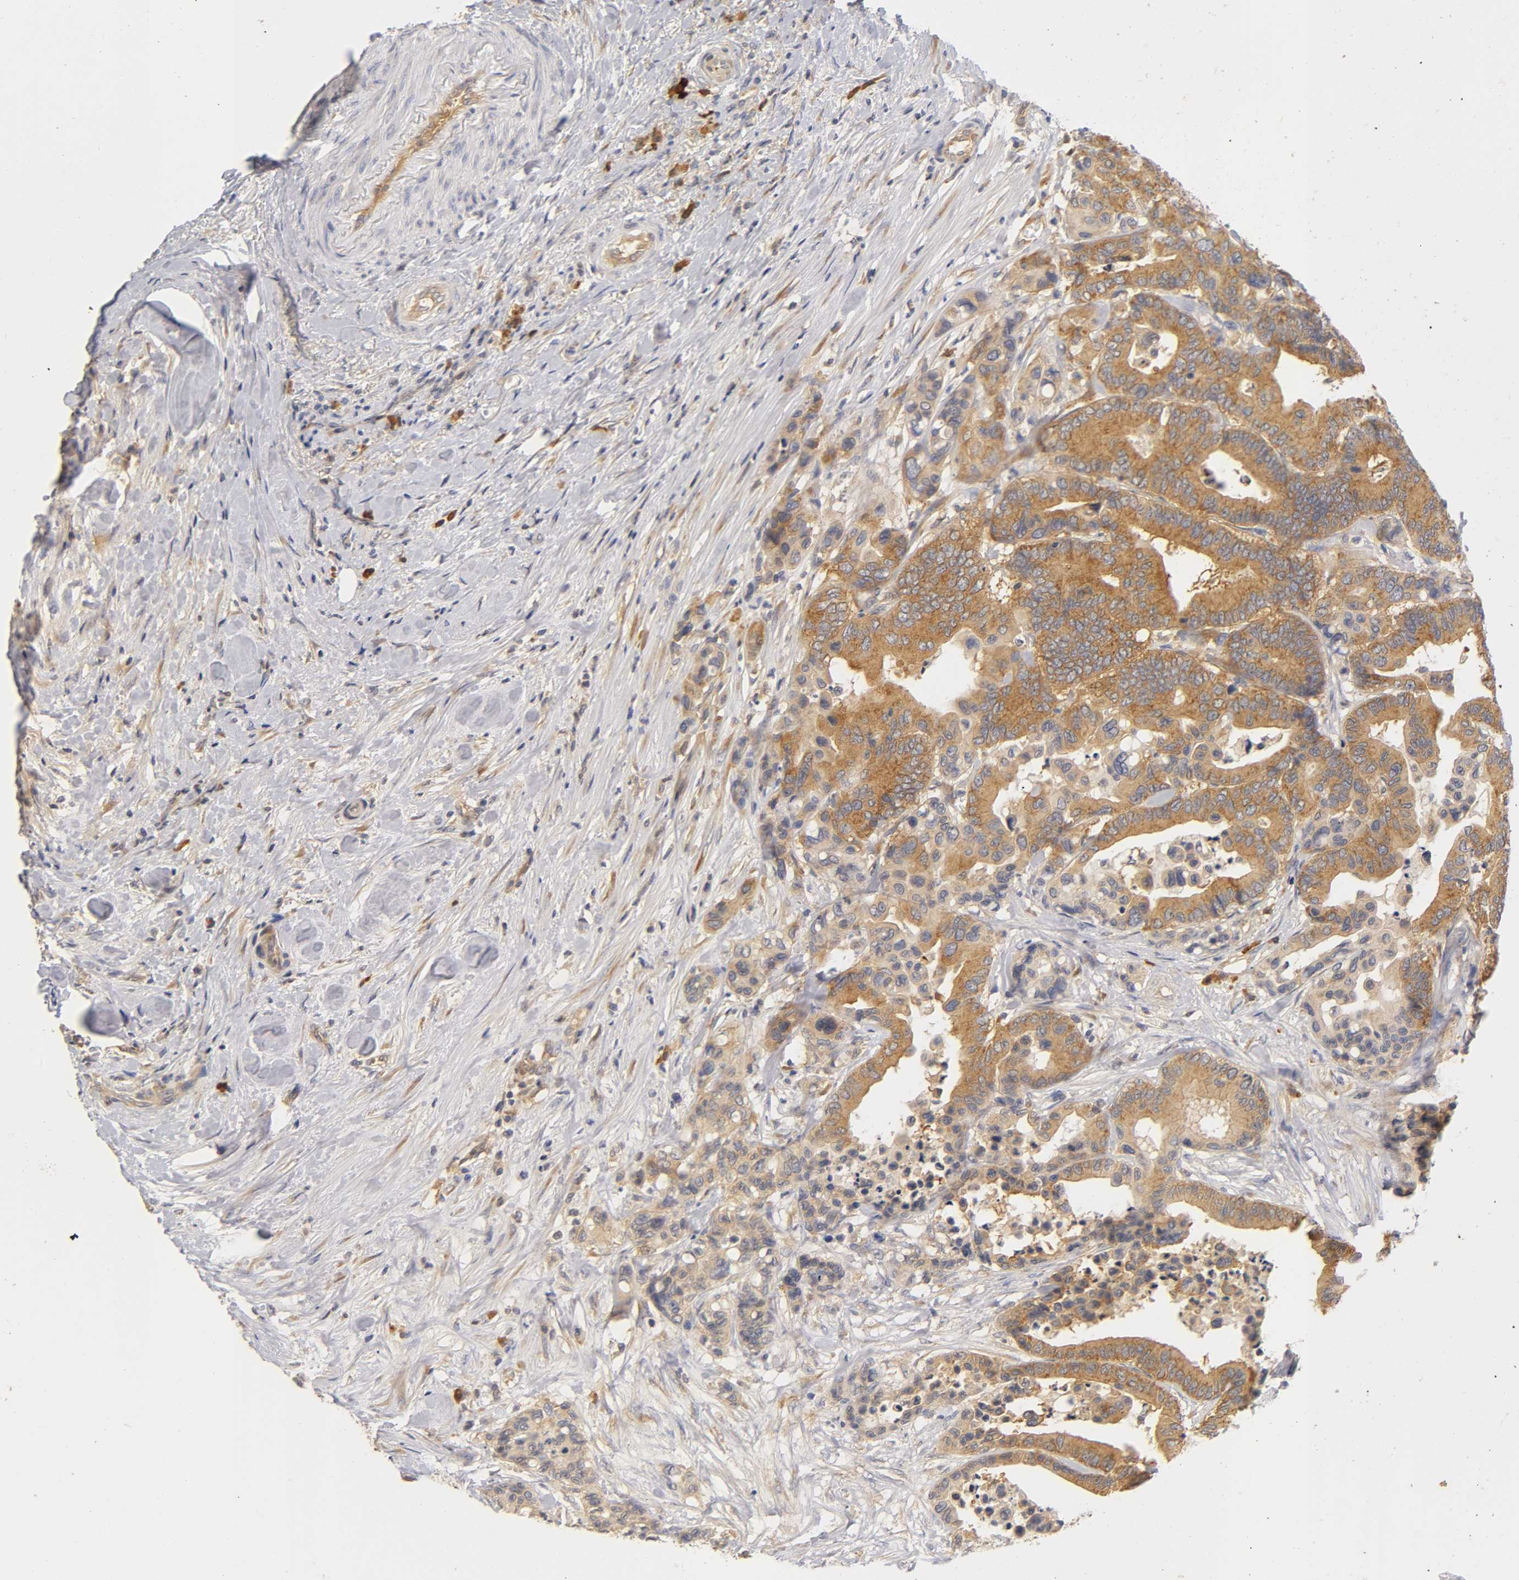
{"staining": {"intensity": "moderate", "quantity": ">75%", "location": "cytoplasmic/membranous"}, "tissue": "colorectal cancer", "cell_type": "Tumor cells", "image_type": "cancer", "snomed": [{"axis": "morphology", "description": "Adenocarcinoma, NOS"}, {"axis": "topography", "description": "Colon"}], "caption": "Protein expression analysis of human adenocarcinoma (colorectal) reveals moderate cytoplasmic/membranous expression in approximately >75% of tumor cells.", "gene": "RPS29", "patient": {"sex": "male", "age": 82}}